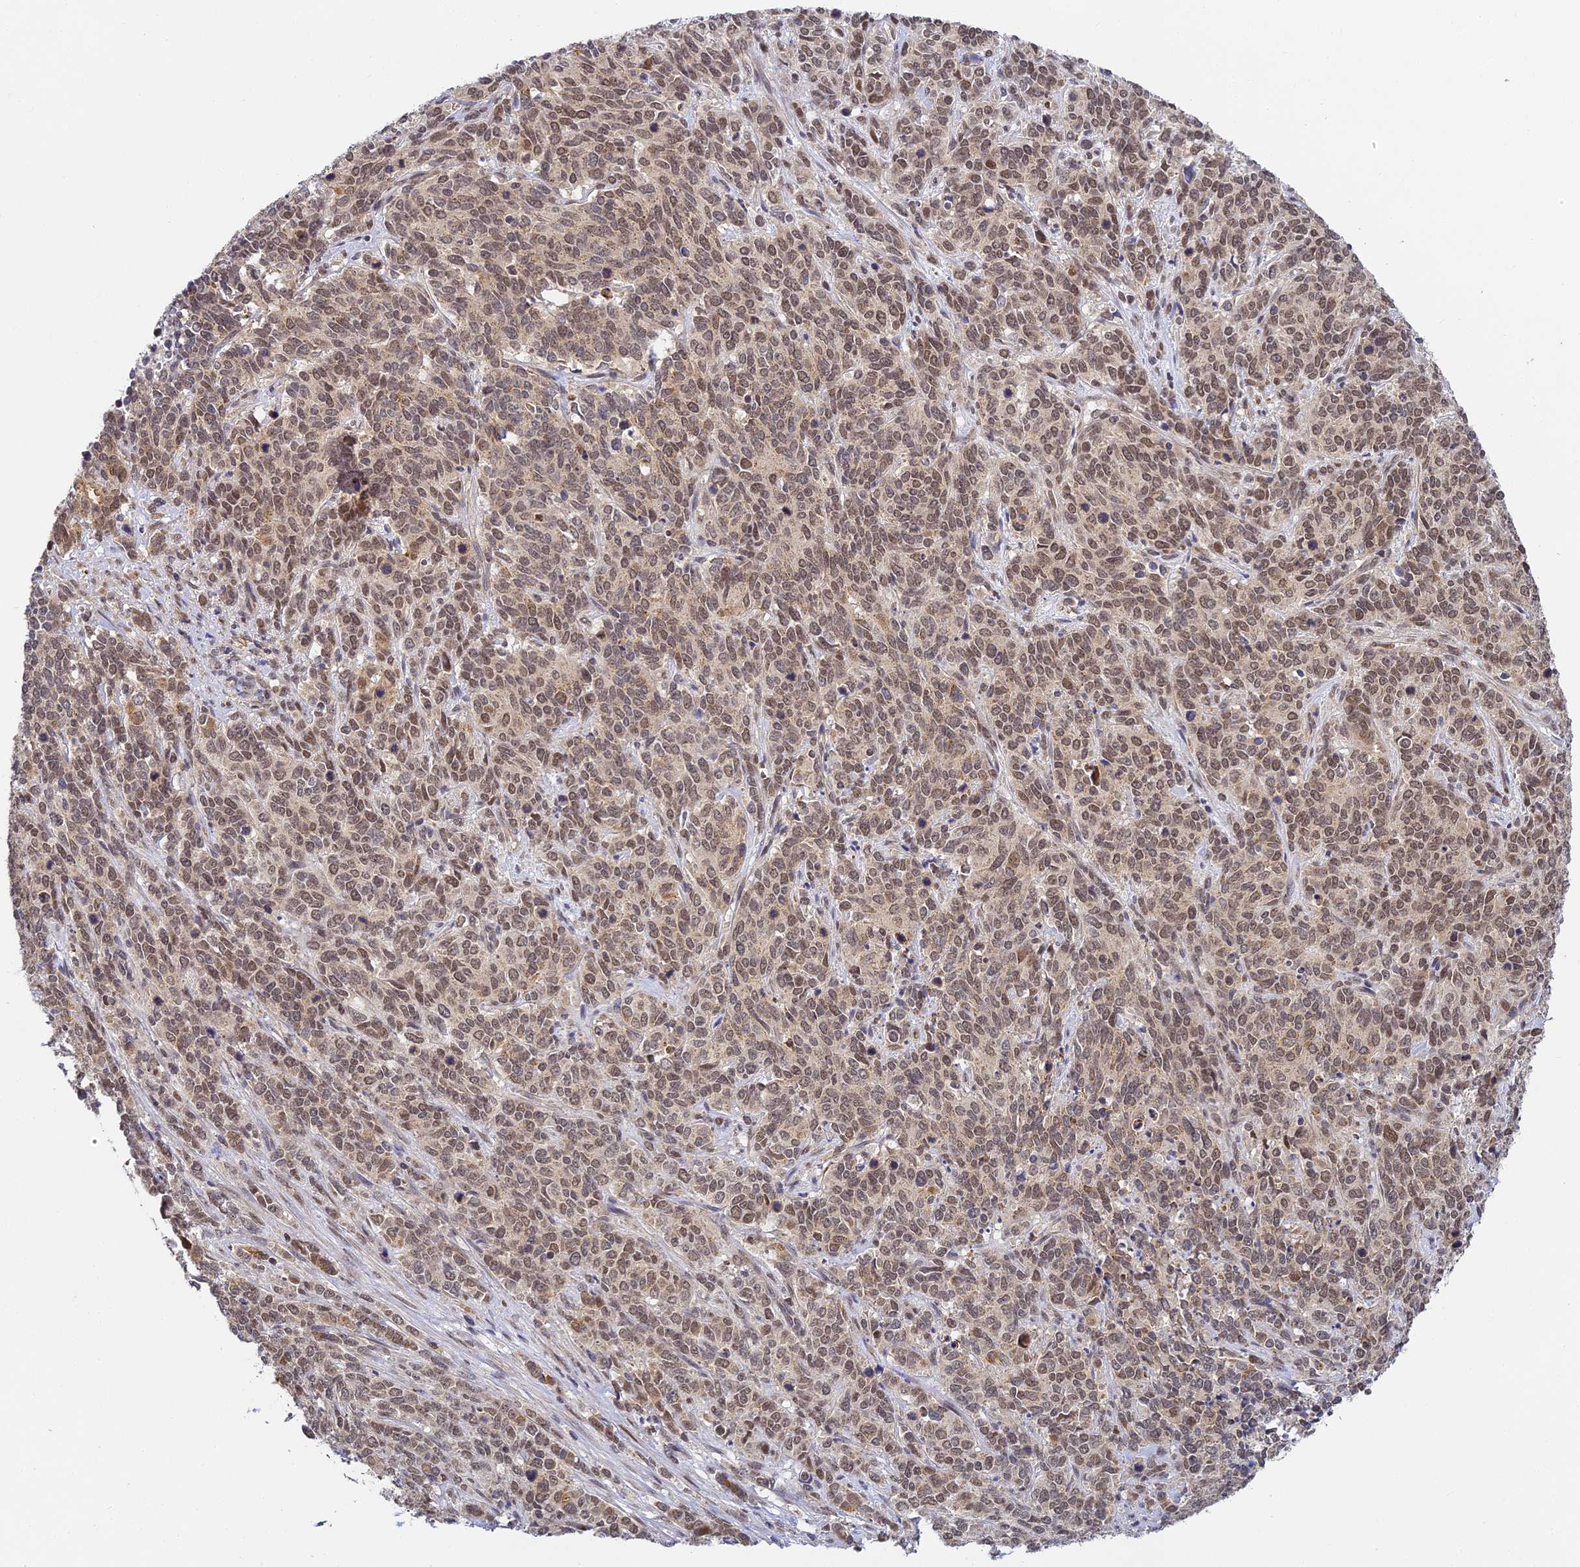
{"staining": {"intensity": "moderate", "quantity": ">75%", "location": "nuclear"}, "tissue": "cervical cancer", "cell_type": "Tumor cells", "image_type": "cancer", "snomed": [{"axis": "morphology", "description": "Squamous cell carcinoma, NOS"}, {"axis": "topography", "description": "Cervix"}], "caption": "Squamous cell carcinoma (cervical) stained for a protein (brown) displays moderate nuclear positive staining in approximately >75% of tumor cells.", "gene": "DNAAF10", "patient": {"sex": "female", "age": 60}}